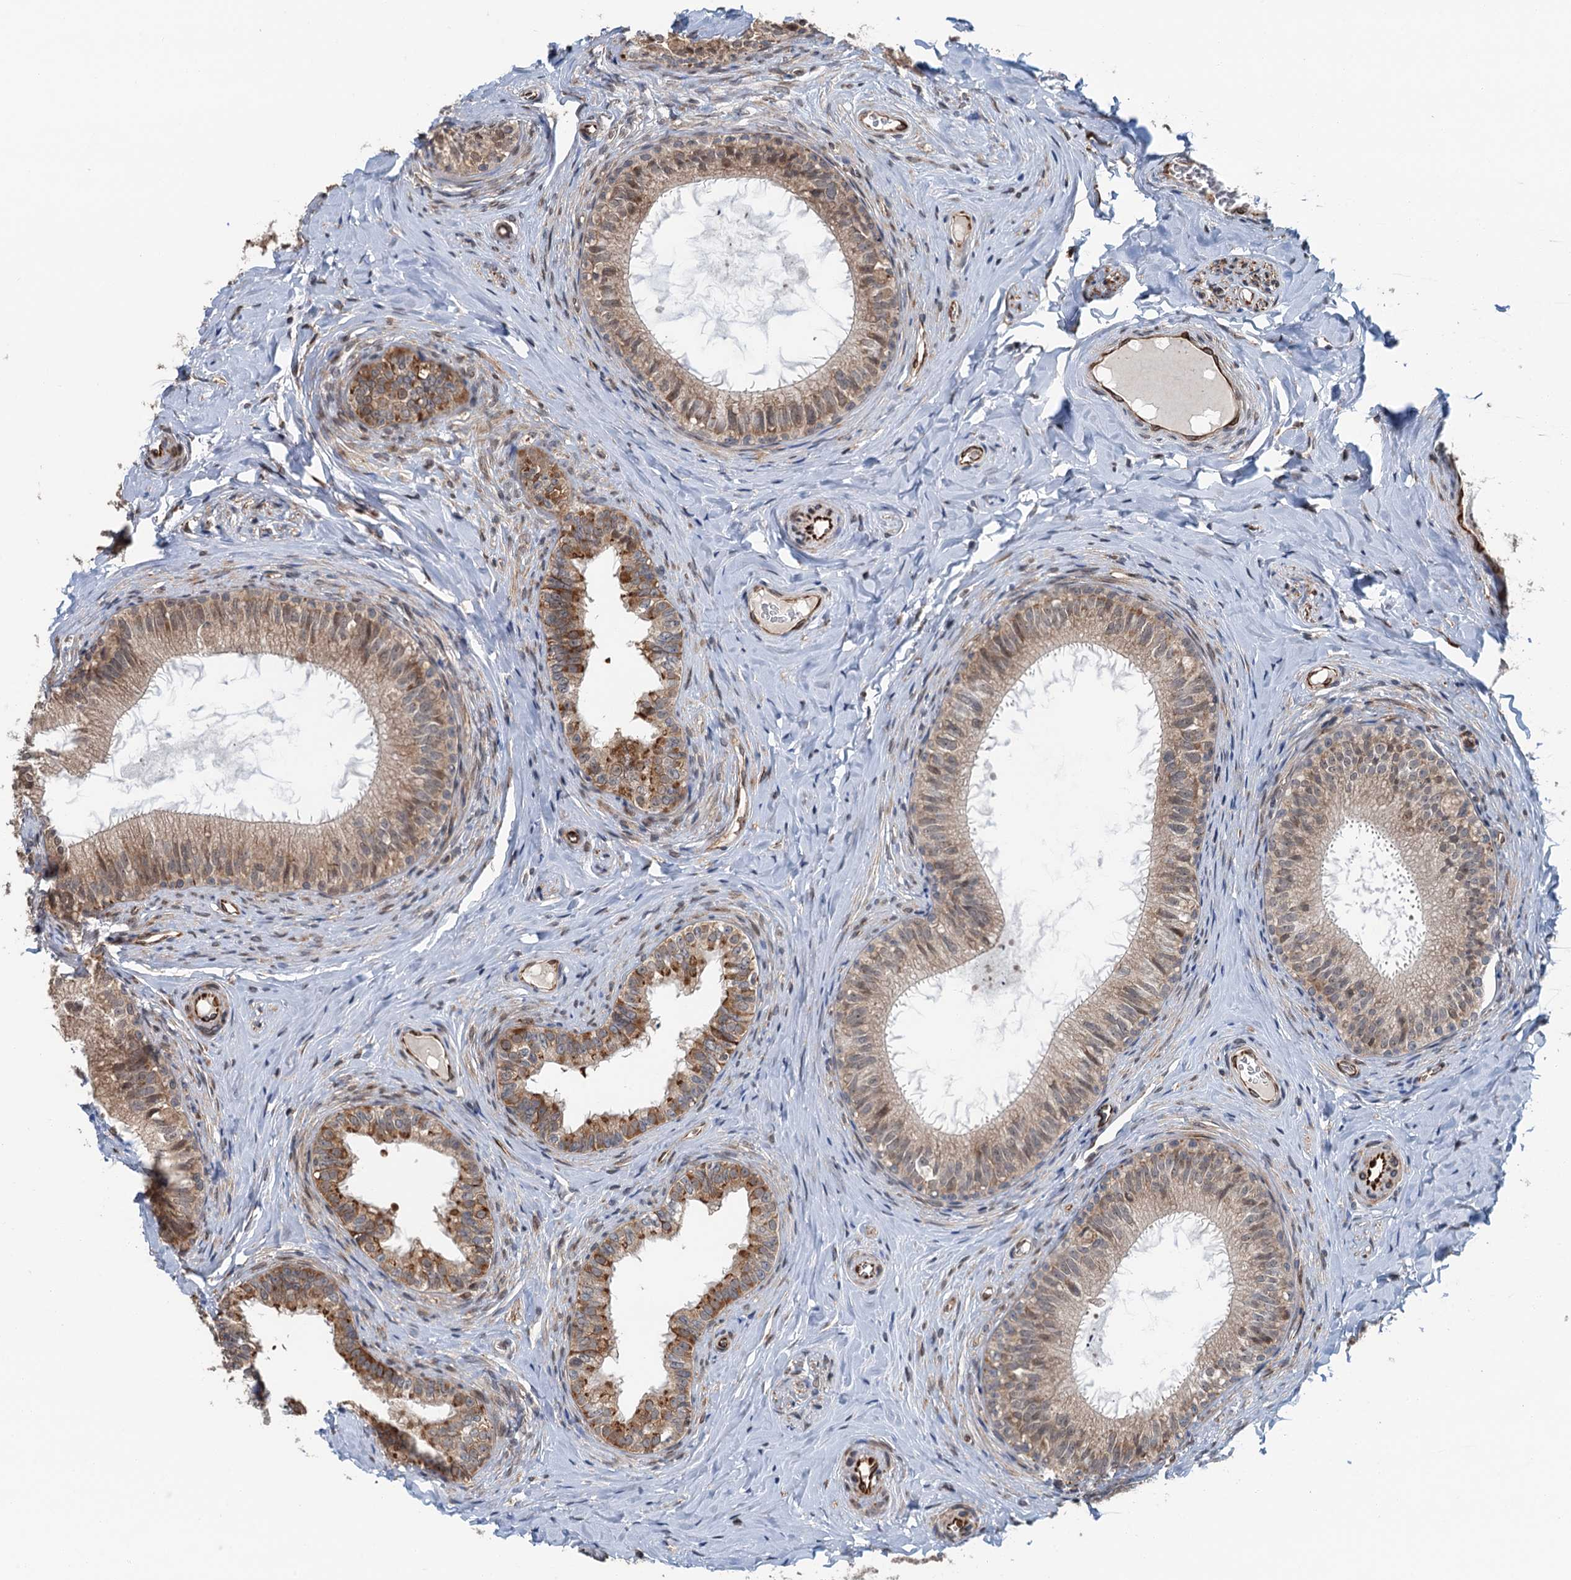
{"staining": {"intensity": "weak", "quantity": "25%-75%", "location": "cytoplasmic/membranous,nuclear"}, "tissue": "epididymis", "cell_type": "Glandular cells", "image_type": "normal", "snomed": [{"axis": "morphology", "description": "Normal tissue, NOS"}, {"axis": "topography", "description": "Epididymis"}], "caption": "Epididymis stained with DAB immunohistochemistry demonstrates low levels of weak cytoplasmic/membranous,nuclear positivity in about 25%-75% of glandular cells.", "gene": "WHAMM", "patient": {"sex": "male", "age": 34}}